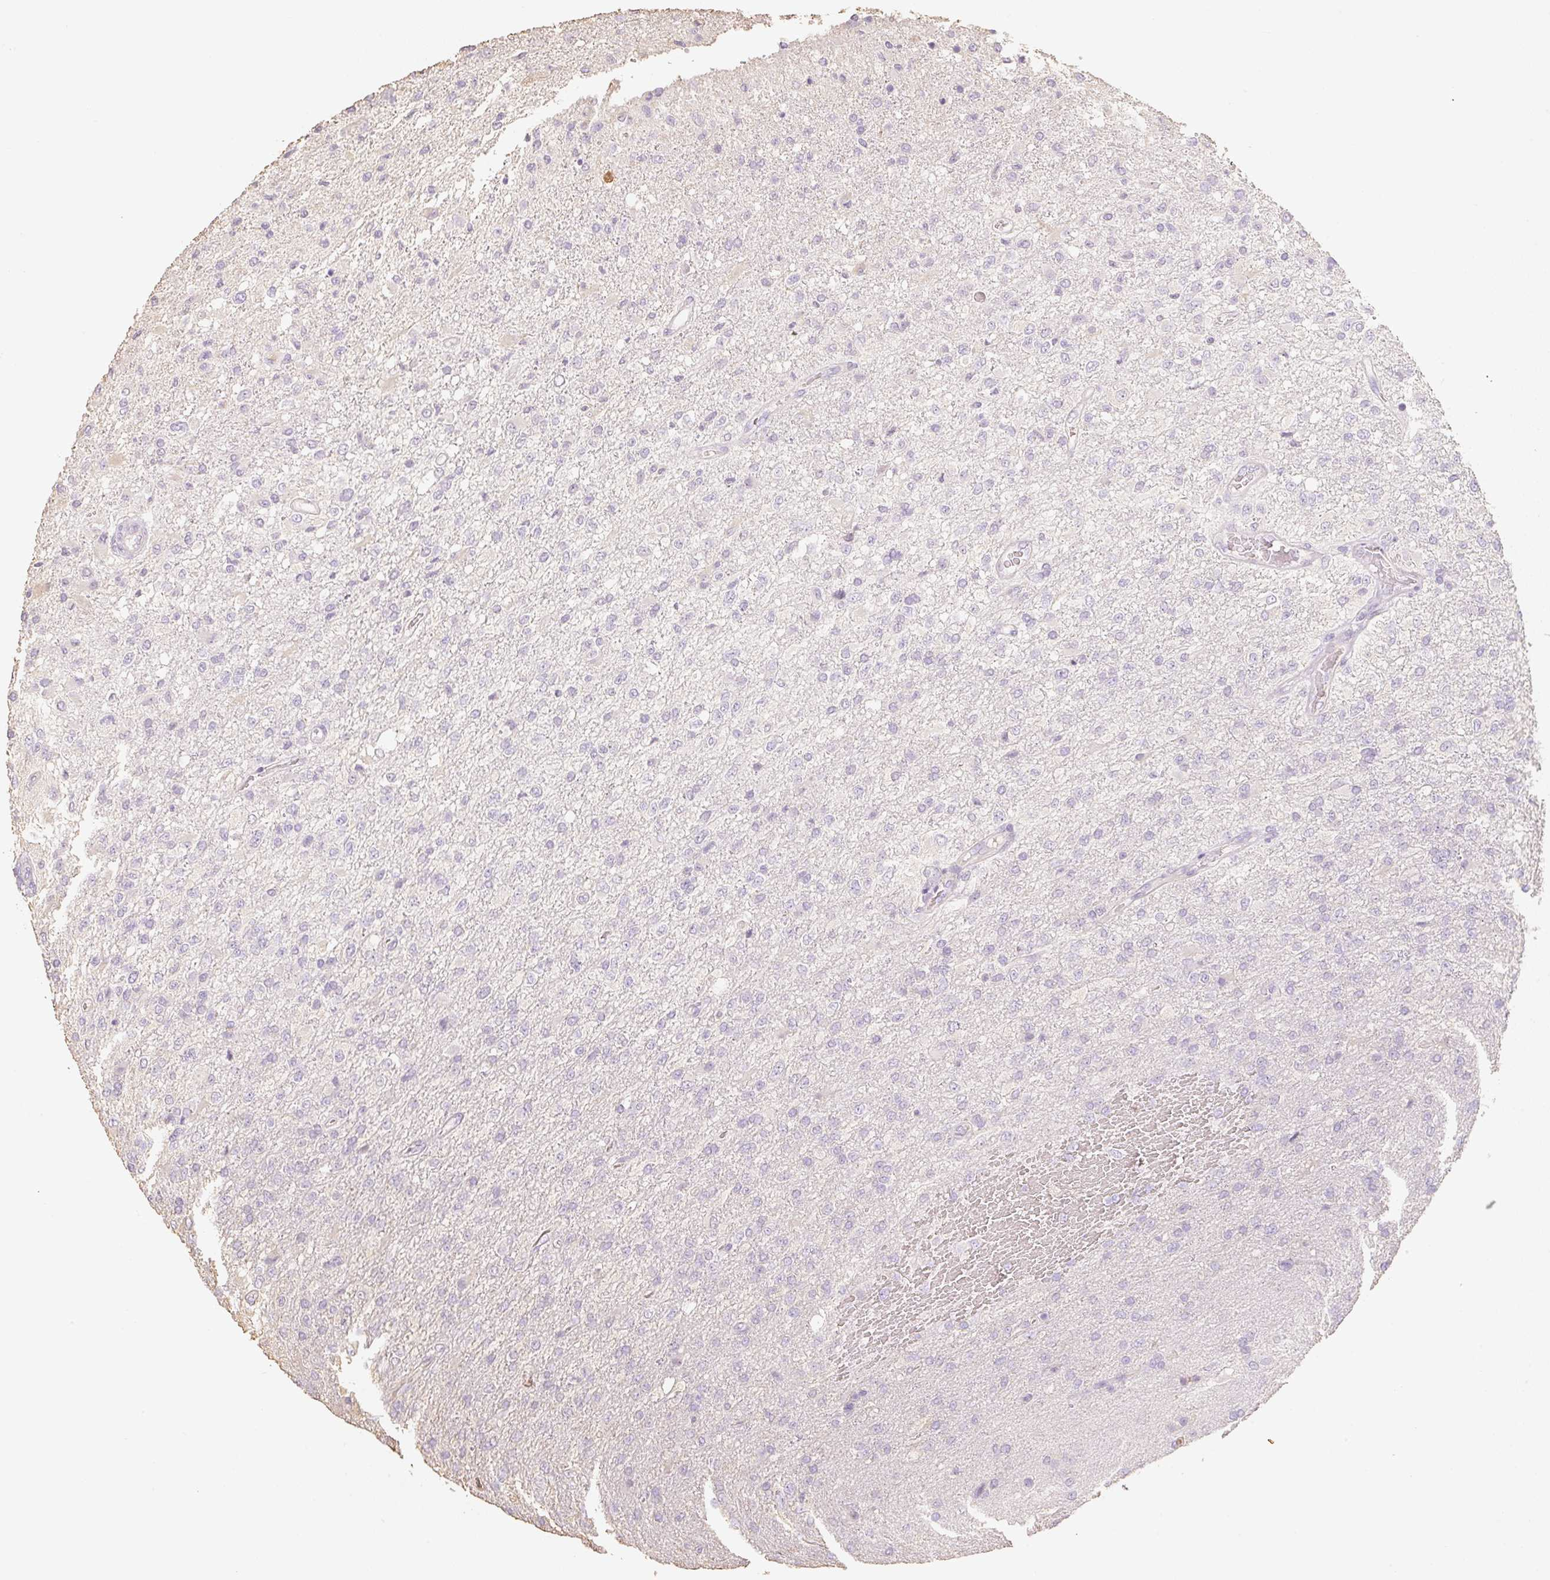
{"staining": {"intensity": "negative", "quantity": "none", "location": "none"}, "tissue": "glioma", "cell_type": "Tumor cells", "image_type": "cancer", "snomed": [{"axis": "morphology", "description": "Glioma, malignant, High grade"}, {"axis": "topography", "description": "Brain"}], "caption": "Human glioma stained for a protein using immunohistochemistry (IHC) shows no expression in tumor cells.", "gene": "MBOAT7", "patient": {"sex": "female", "age": 74}}